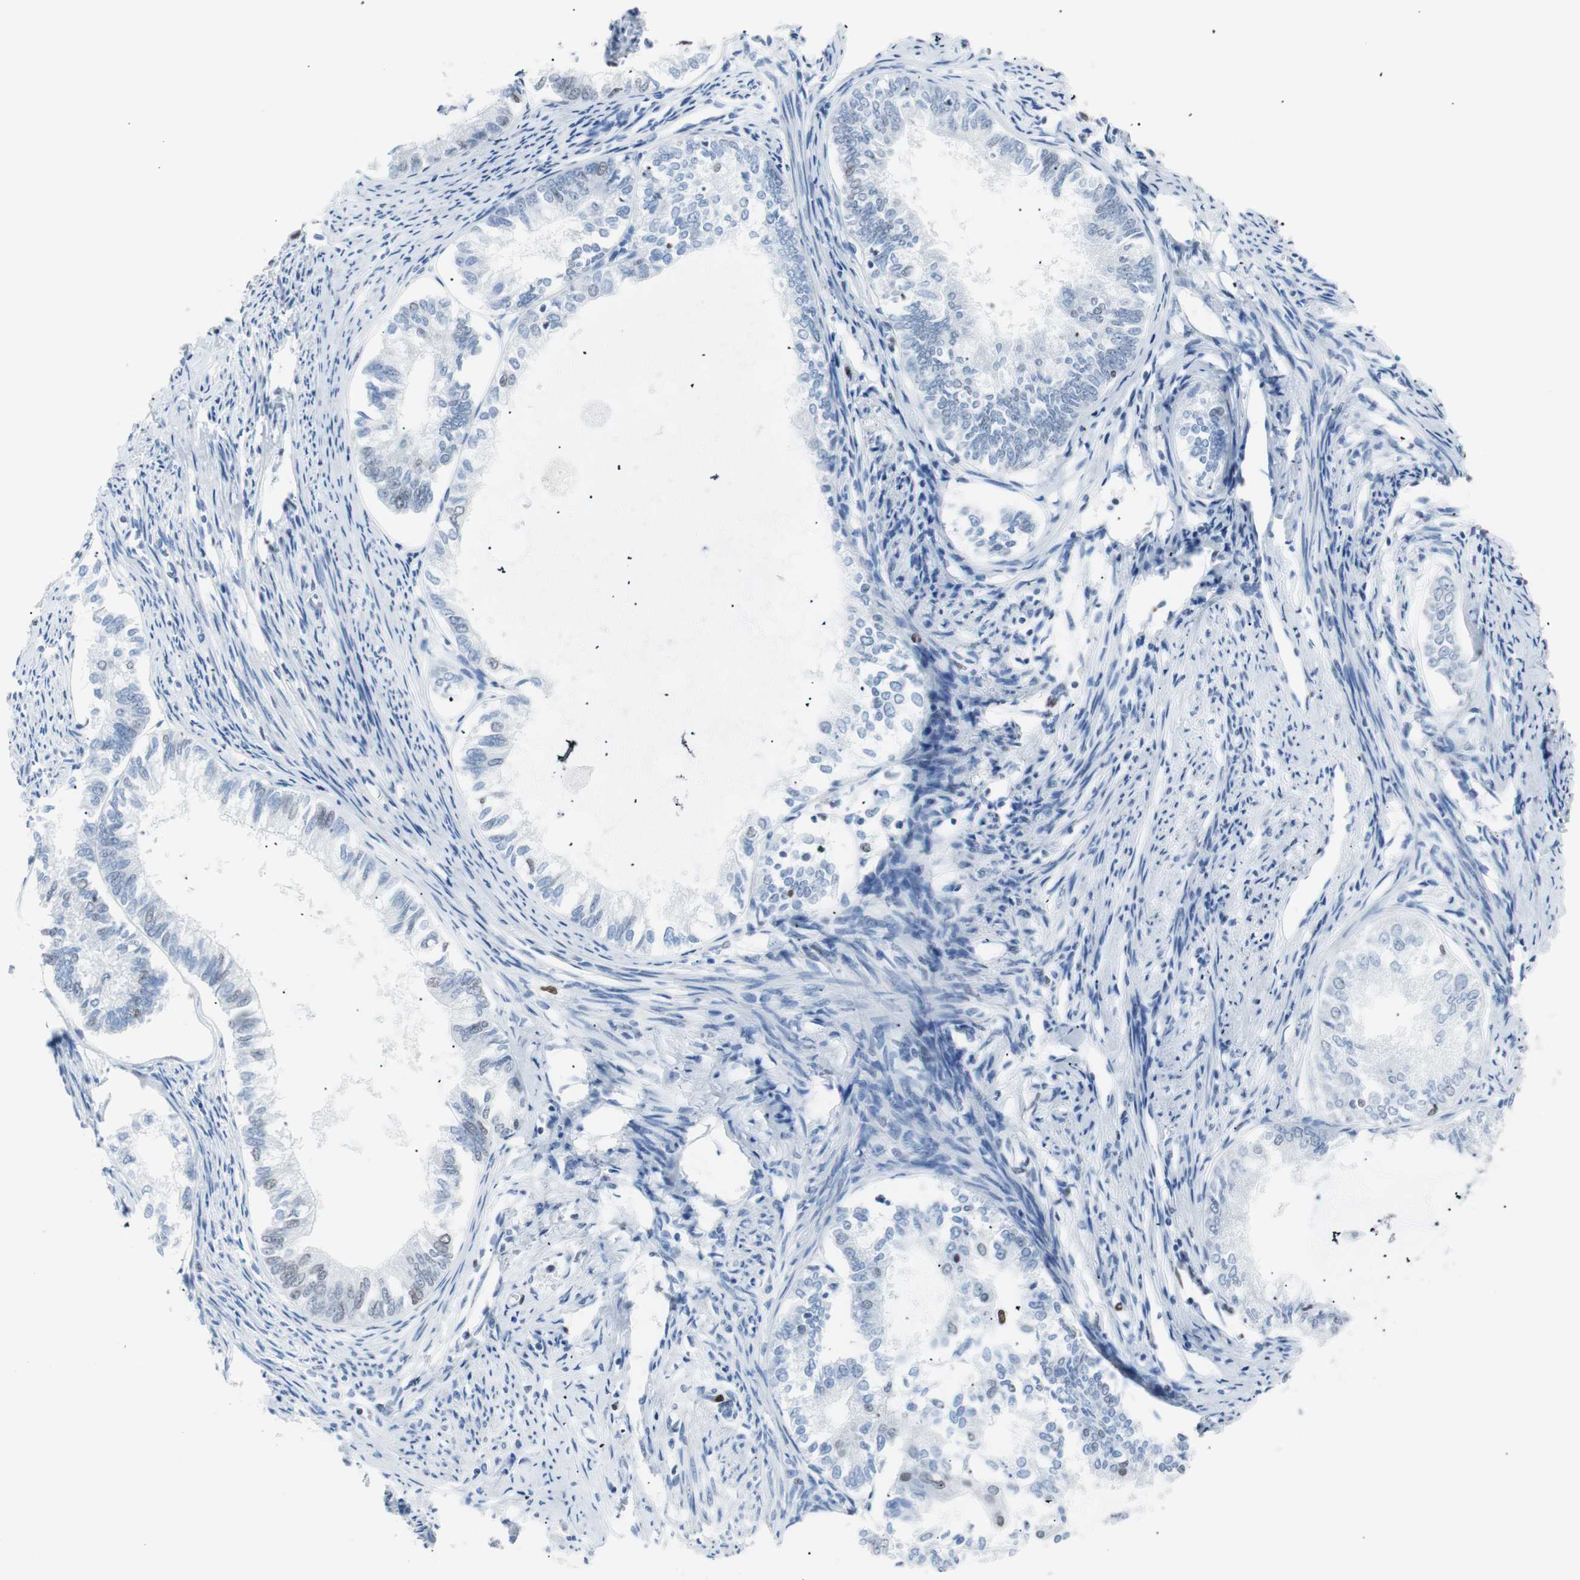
{"staining": {"intensity": "weak", "quantity": "<25%", "location": "nuclear"}, "tissue": "endometrial cancer", "cell_type": "Tumor cells", "image_type": "cancer", "snomed": [{"axis": "morphology", "description": "Adenocarcinoma, NOS"}, {"axis": "topography", "description": "Endometrium"}], "caption": "Human endometrial cancer (adenocarcinoma) stained for a protein using immunohistochemistry (IHC) demonstrates no positivity in tumor cells.", "gene": "CEBPB", "patient": {"sex": "female", "age": 86}}